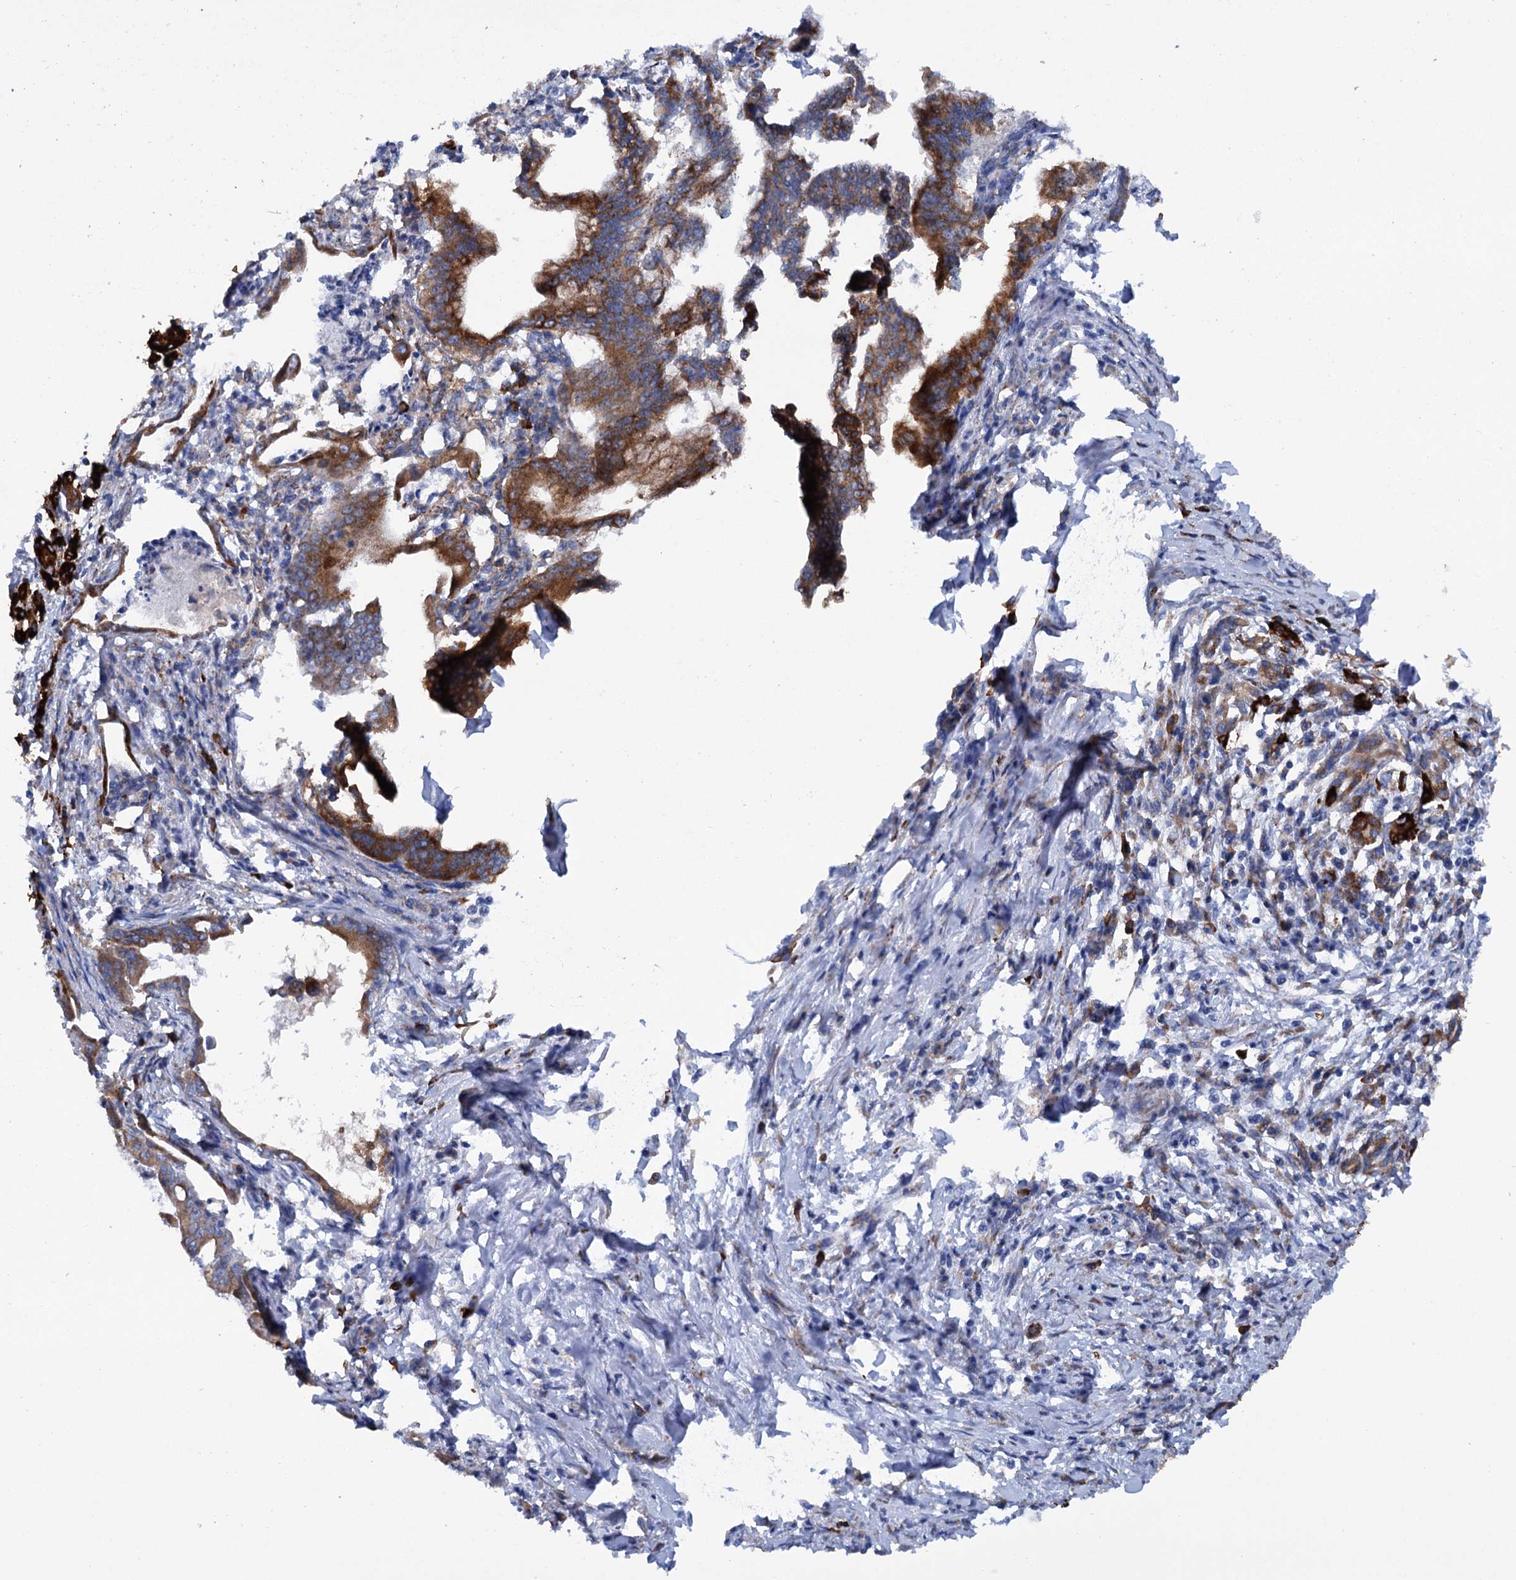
{"staining": {"intensity": "strong", "quantity": ">75%", "location": "cytoplasmic/membranous"}, "tissue": "pancreatic cancer", "cell_type": "Tumor cells", "image_type": "cancer", "snomed": [{"axis": "morphology", "description": "Adenocarcinoma, NOS"}, {"axis": "topography", "description": "Pancreas"}], "caption": "Protein staining shows strong cytoplasmic/membranous expression in approximately >75% of tumor cells in pancreatic cancer.", "gene": "SHE", "patient": {"sex": "female", "age": 55}}